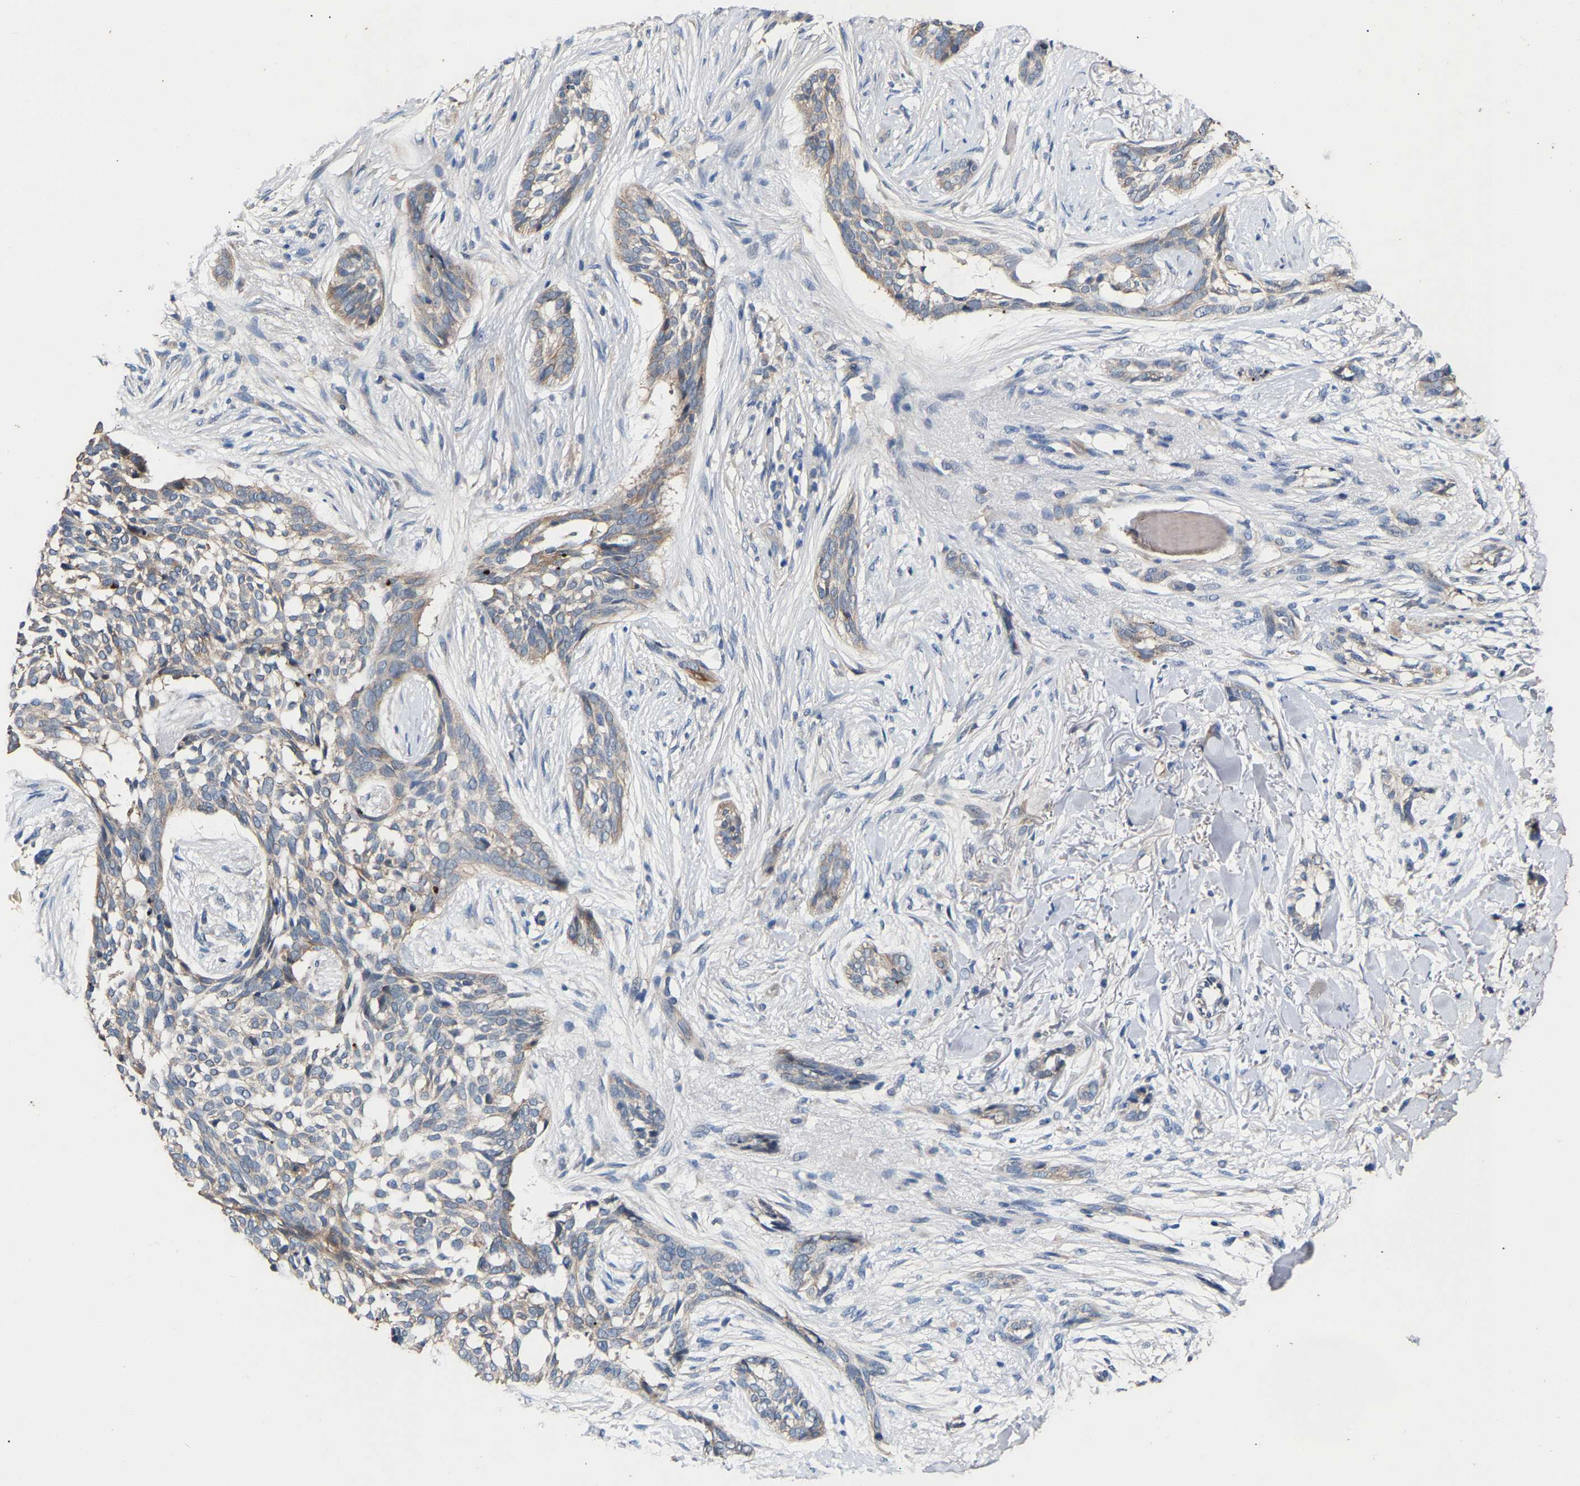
{"staining": {"intensity": "weak", "quantity": "<25%", "location": "cytoplasmic/membranous"}, "tissue": "skin cancer", "cell_type": "Tumor cells", "image_type": "cancer", "snomed": [{"axis": "morphology", "description": "Basal cell carcinoma"}, {"axis": "topography", "description": "Skin"}], "caption": "A micrograph of basal cell carcinoma (skin) stained for a protein displays no brown staining in tumor cells.", "gene": "KASH5", "patient": {"sex": "female", "age": 88}}